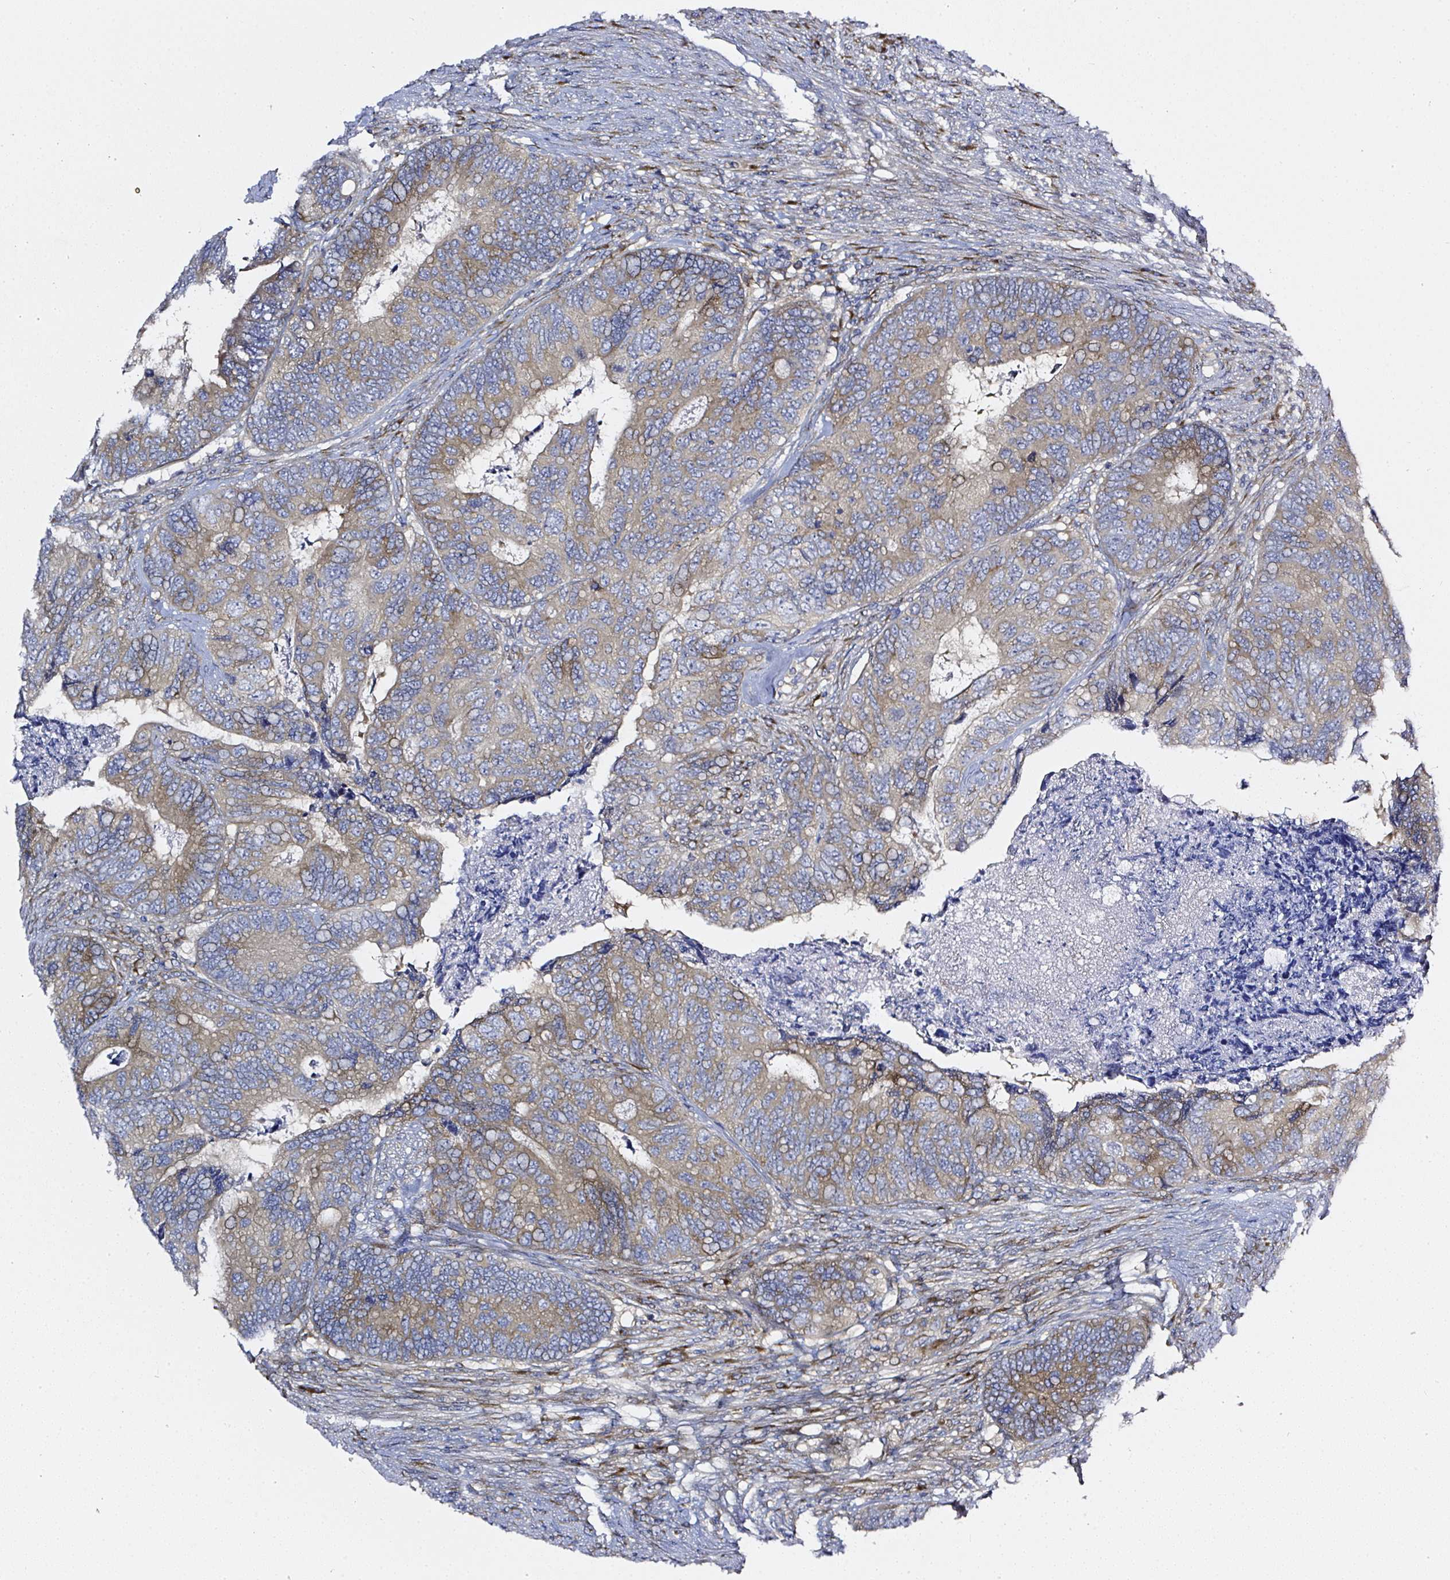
{"staining": {"intensity": "weak", "quantity": "25%-75%", "location": "cytoplasmic/membranous"}, "tissue": "colorectal cancer", "cell_type": "Tumor cells", "image_type": "cancer", "snomed": [{"axis": "morphology", "description": "Adenocarcinoma, NOS"}, {"axis": "topography", "description": "Colon"}], "caption": "Protein expression analysis of human adenocarcinoma (colorectal) reveals weak cytoplasmic/membranous expression in approximately 25%-75% of tumor cells.", "gene": "MLX", "patient": {"sex": "female", "age": 67}}